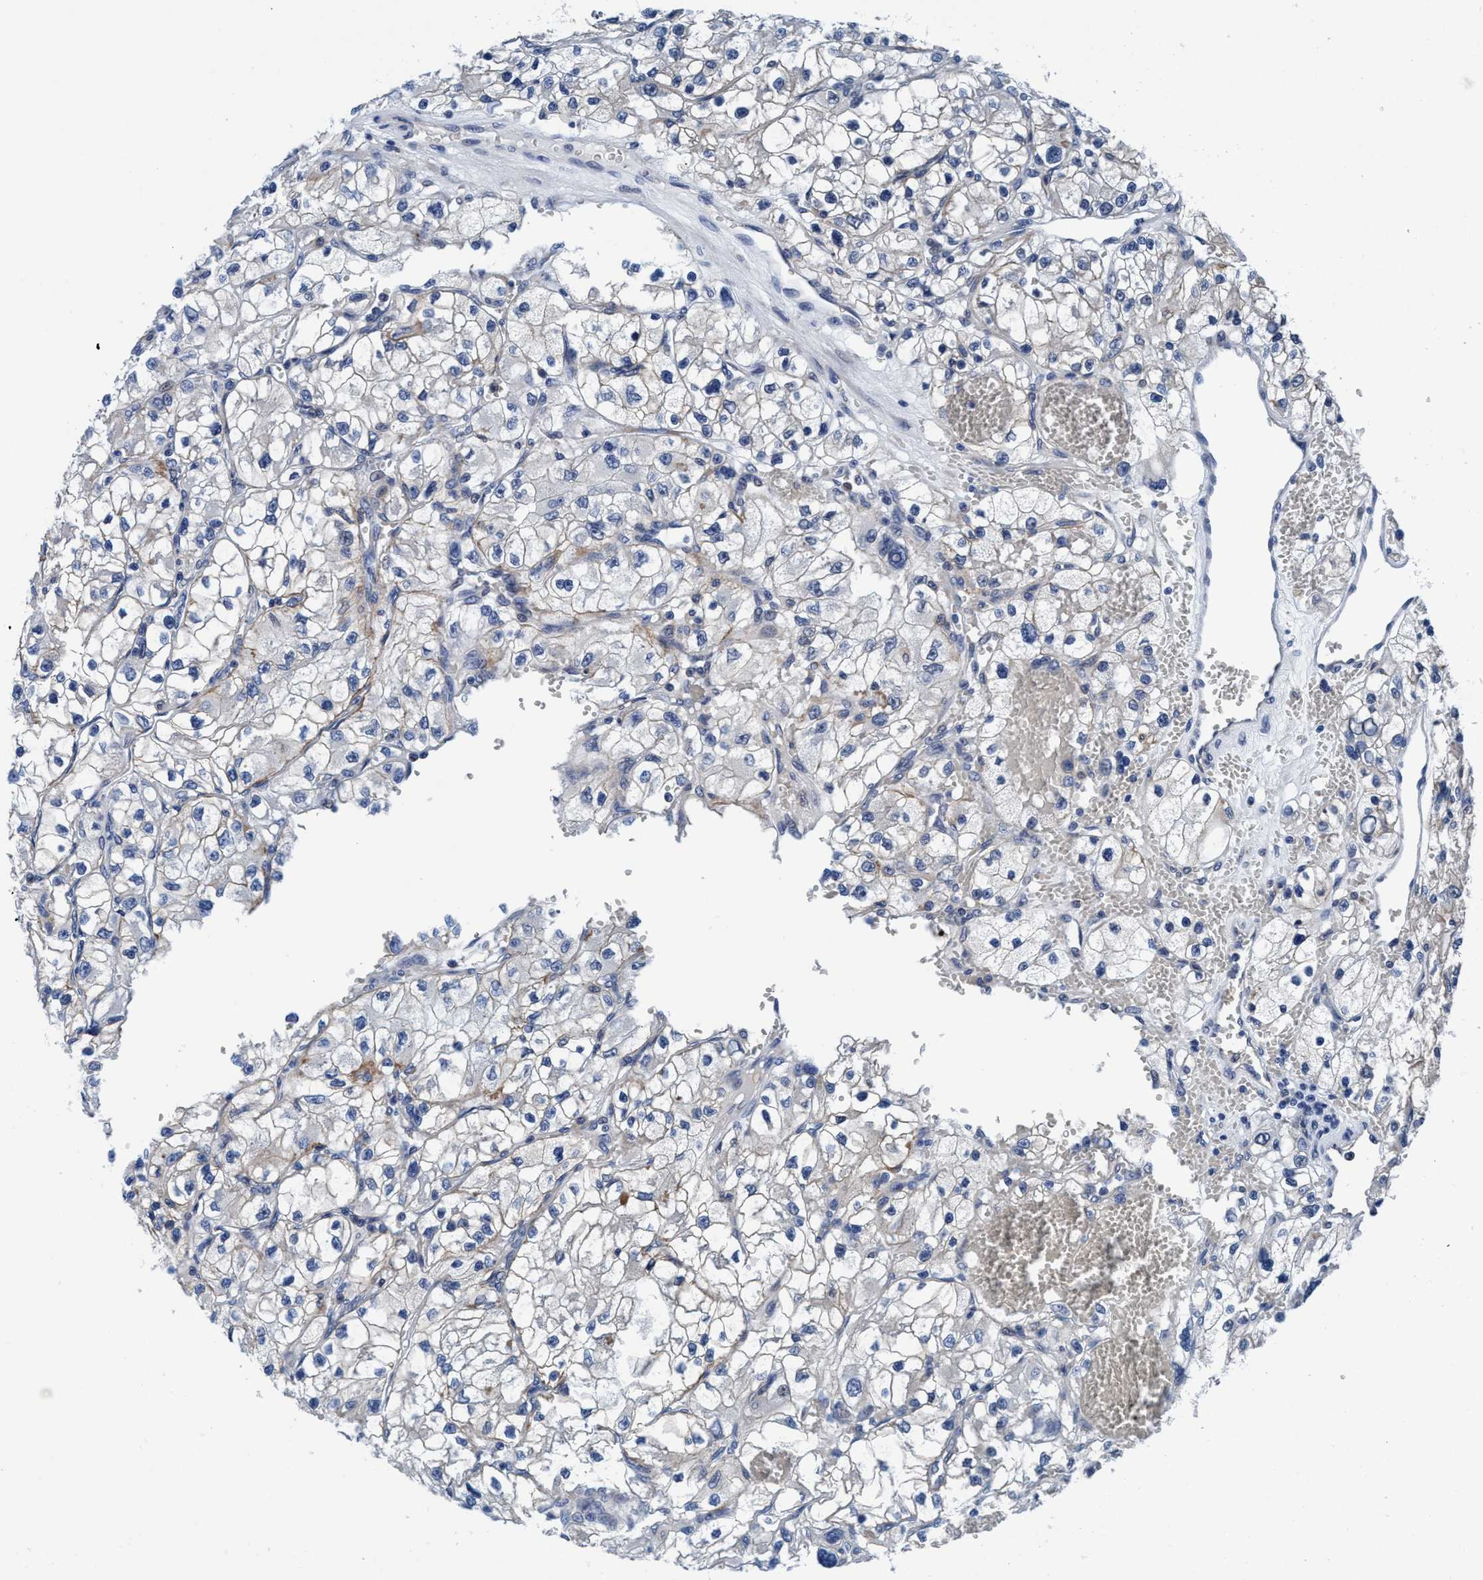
{"staining": {"intensity": "negative", "quantity": "none", "location": "none"}, "tissue": "renal cancer", "cell_type": "Tumor cells", "image_type": "cancer", "snomed": [{"axis": "morphology", "description": "Adenocarcinoma, NOS"}, {"axis": "topography", "description": "Kidney"}], "caption": "An image of human renal cancer (adenocarcinoma) is negative for staining in tumor cells.", "gene": "TMEM94", "patient": {"sex": "female", "age": 57}}